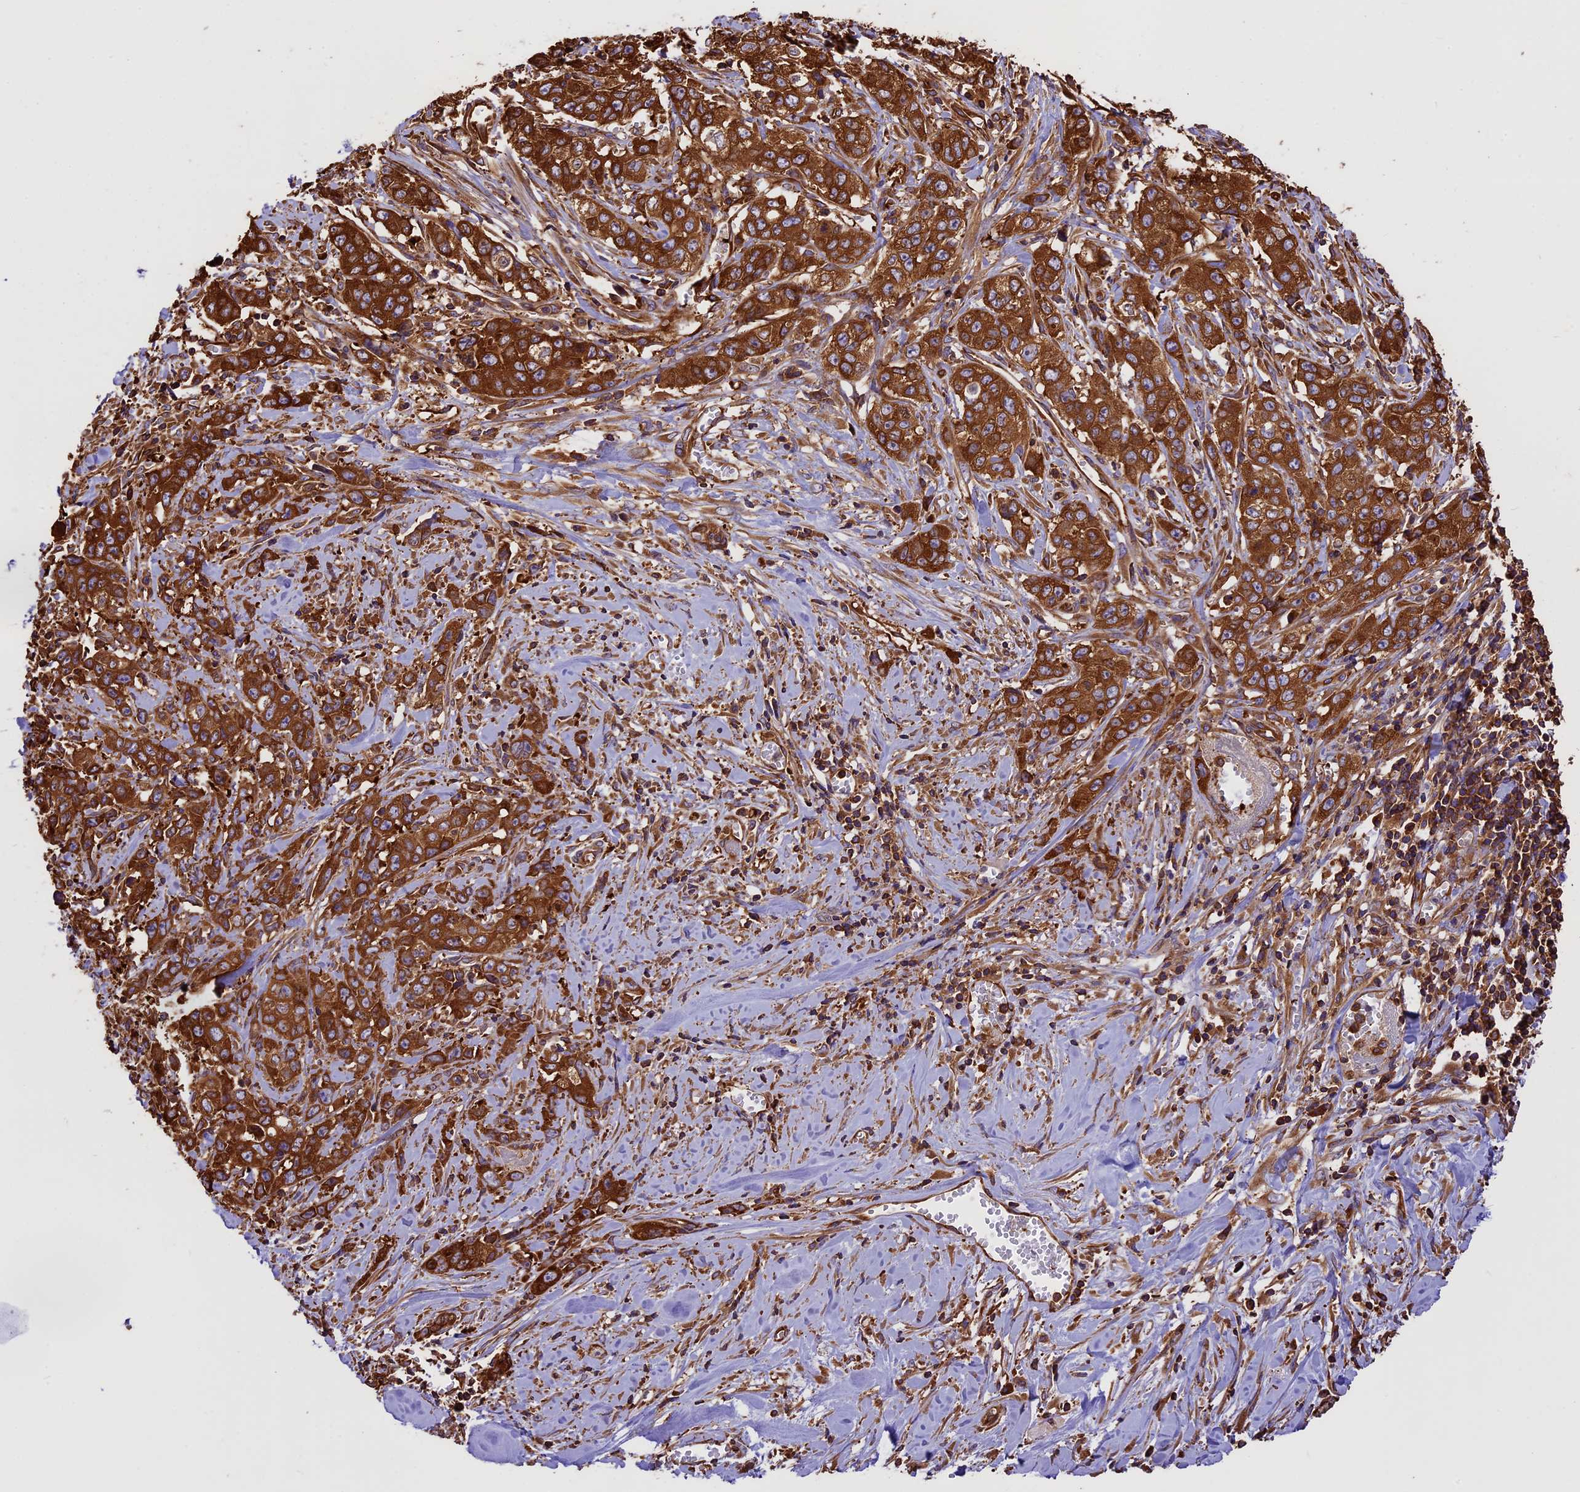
{"staining": {"intensity": "strong", "quantity": ">75%", "location": "cytoplasmic/membranous"}, "tissue": "stomach cancer", "cell_type": "Tumor cells", "image_type": "cancer", "snomed": [{"axis": "morphology", "description": "Adenocarcinoma, NOS"}, {"axis": "topography", "description": "Stomach, upper"}], "caption": "Strong cytoplasmic/membranous protein positivity is identified in approximately >75% of tumor cells in stomach cancer (adenocarcinoma).", "gene": "KARS1", "patient": {"sex": "male", "age": 62}}